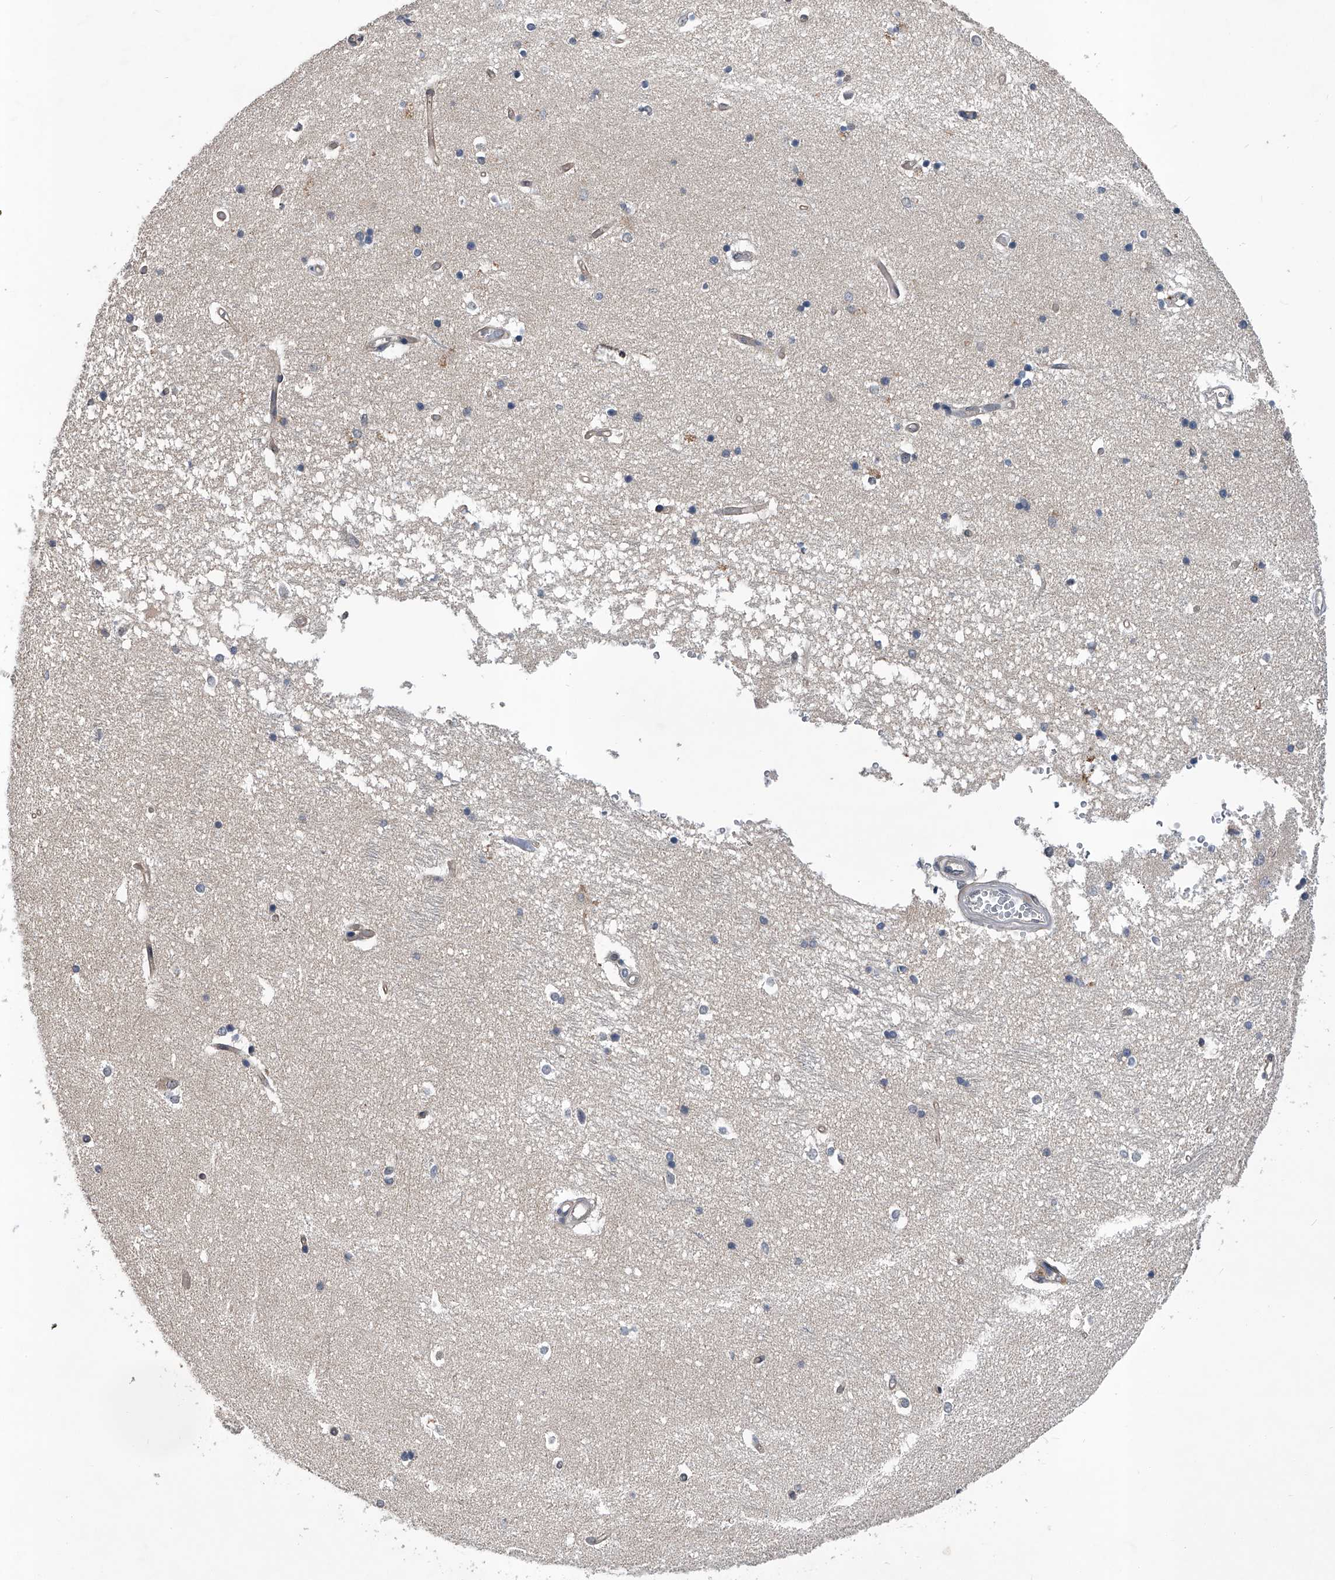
{"staining": {"intensity": "negative", "quantity": "none", "location": "none"}, "tissue": "hippocampus", "cell_type": "Glial cells", "image_type": "normal", "snomed": [{"axis": "morphology", "description": "Normal tissue, NOS"}, {"axis": "topography", "description": "Hippocampus"}], "caption": "This is an IHC photomicrograph of normal hippocampus. There is no positivity in glial cells.", "gene": "SLC12A8", "patient": {"sex": "male", "age": 45}}